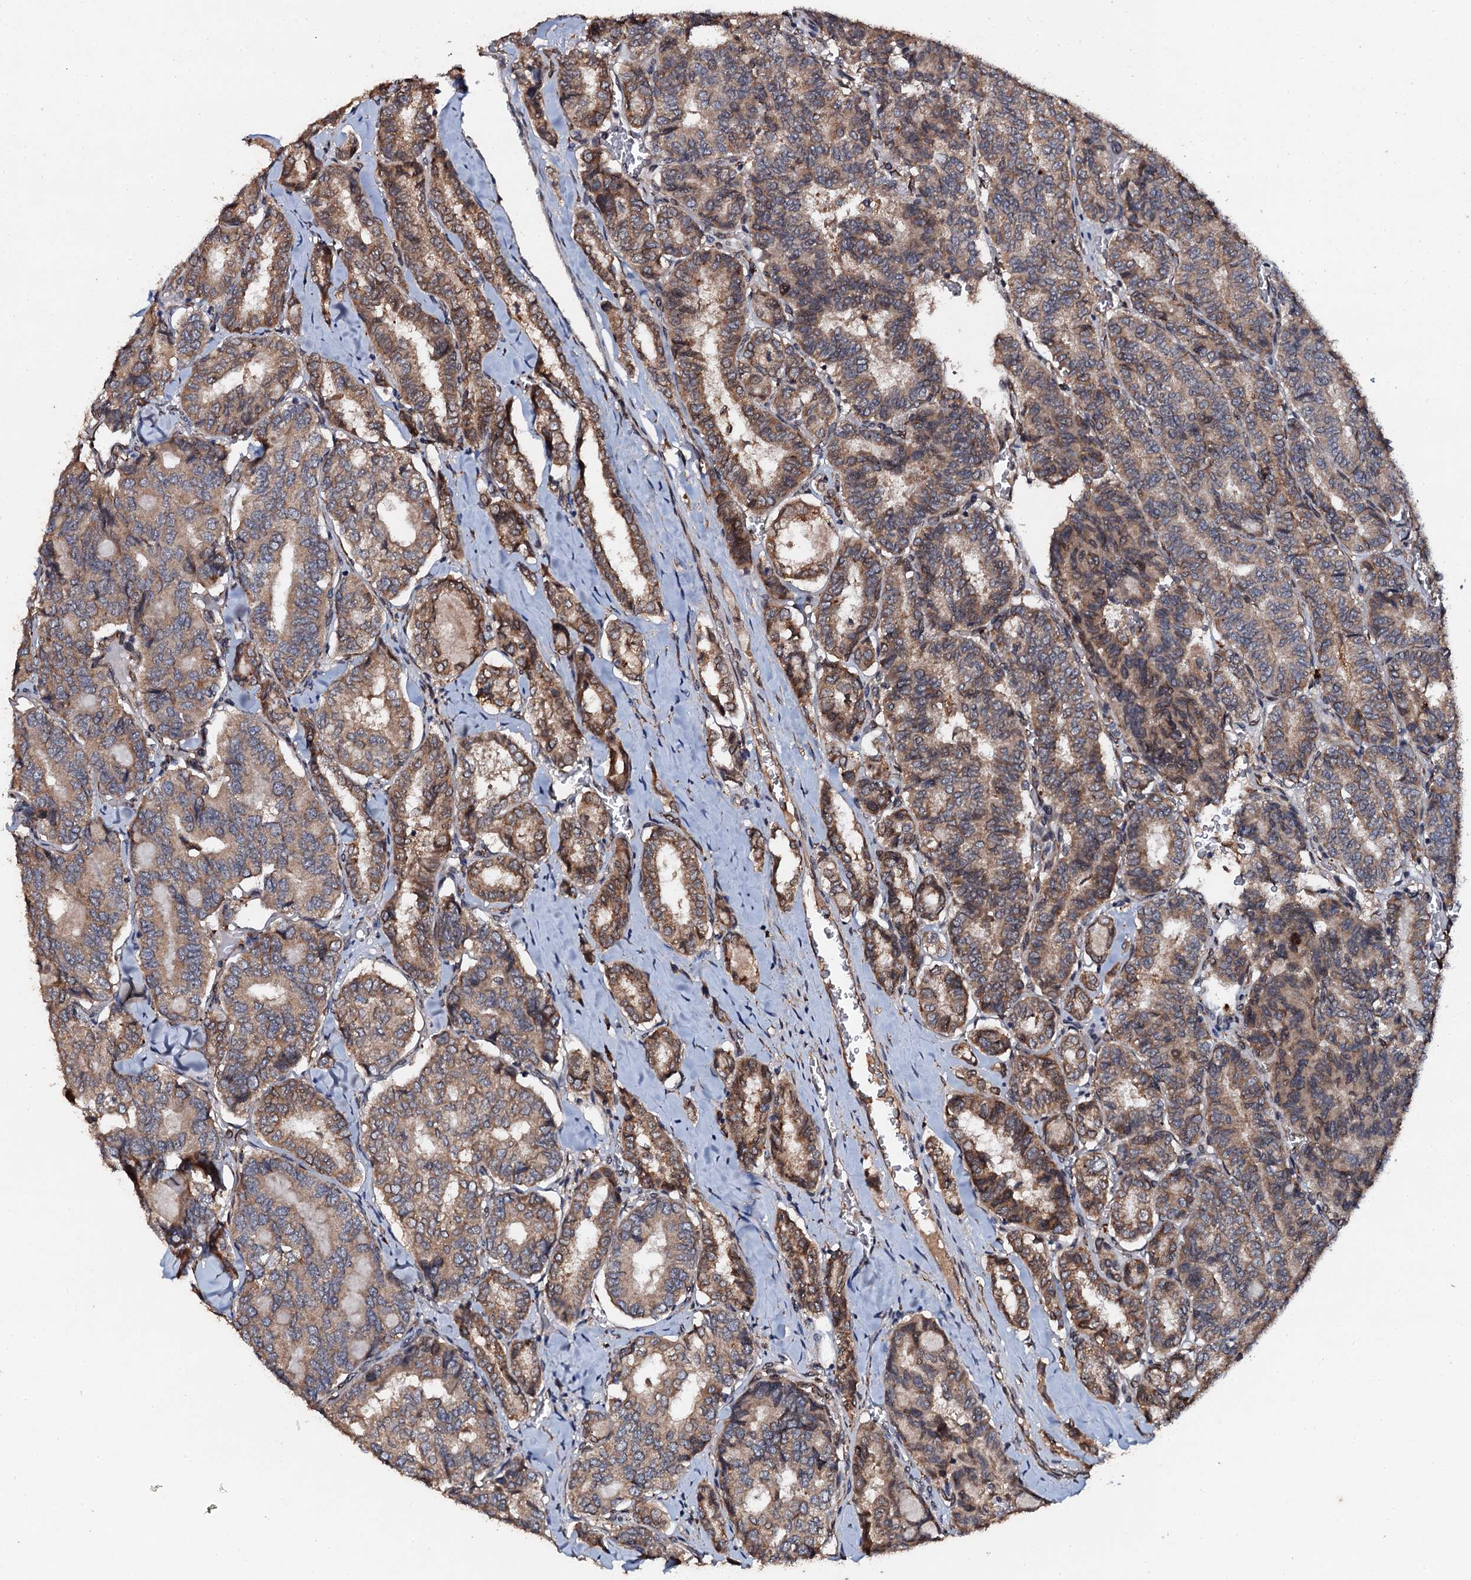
{"staining": {"intensity": "moderate", "quantity": ">75%", "location": "cytoplasmic/membranous"}, "tissue": "thyroid cancer", "cell_type": "Tumor cells", "image_type": "cancer", "snomed": [{"axis": "morphology", "description": "Papillary adenocarcinoma, NOS"}, {"axis": "topography", "description": "Thyroid gland"}], "caption": "Tumor cells show medium levels of moderate cytoplasmic/membranous positivity in approximately >75% of cells in thyroid cancer.", "gene": "ADAMTS10", "patient": {"sex": "female", "age": 35}}